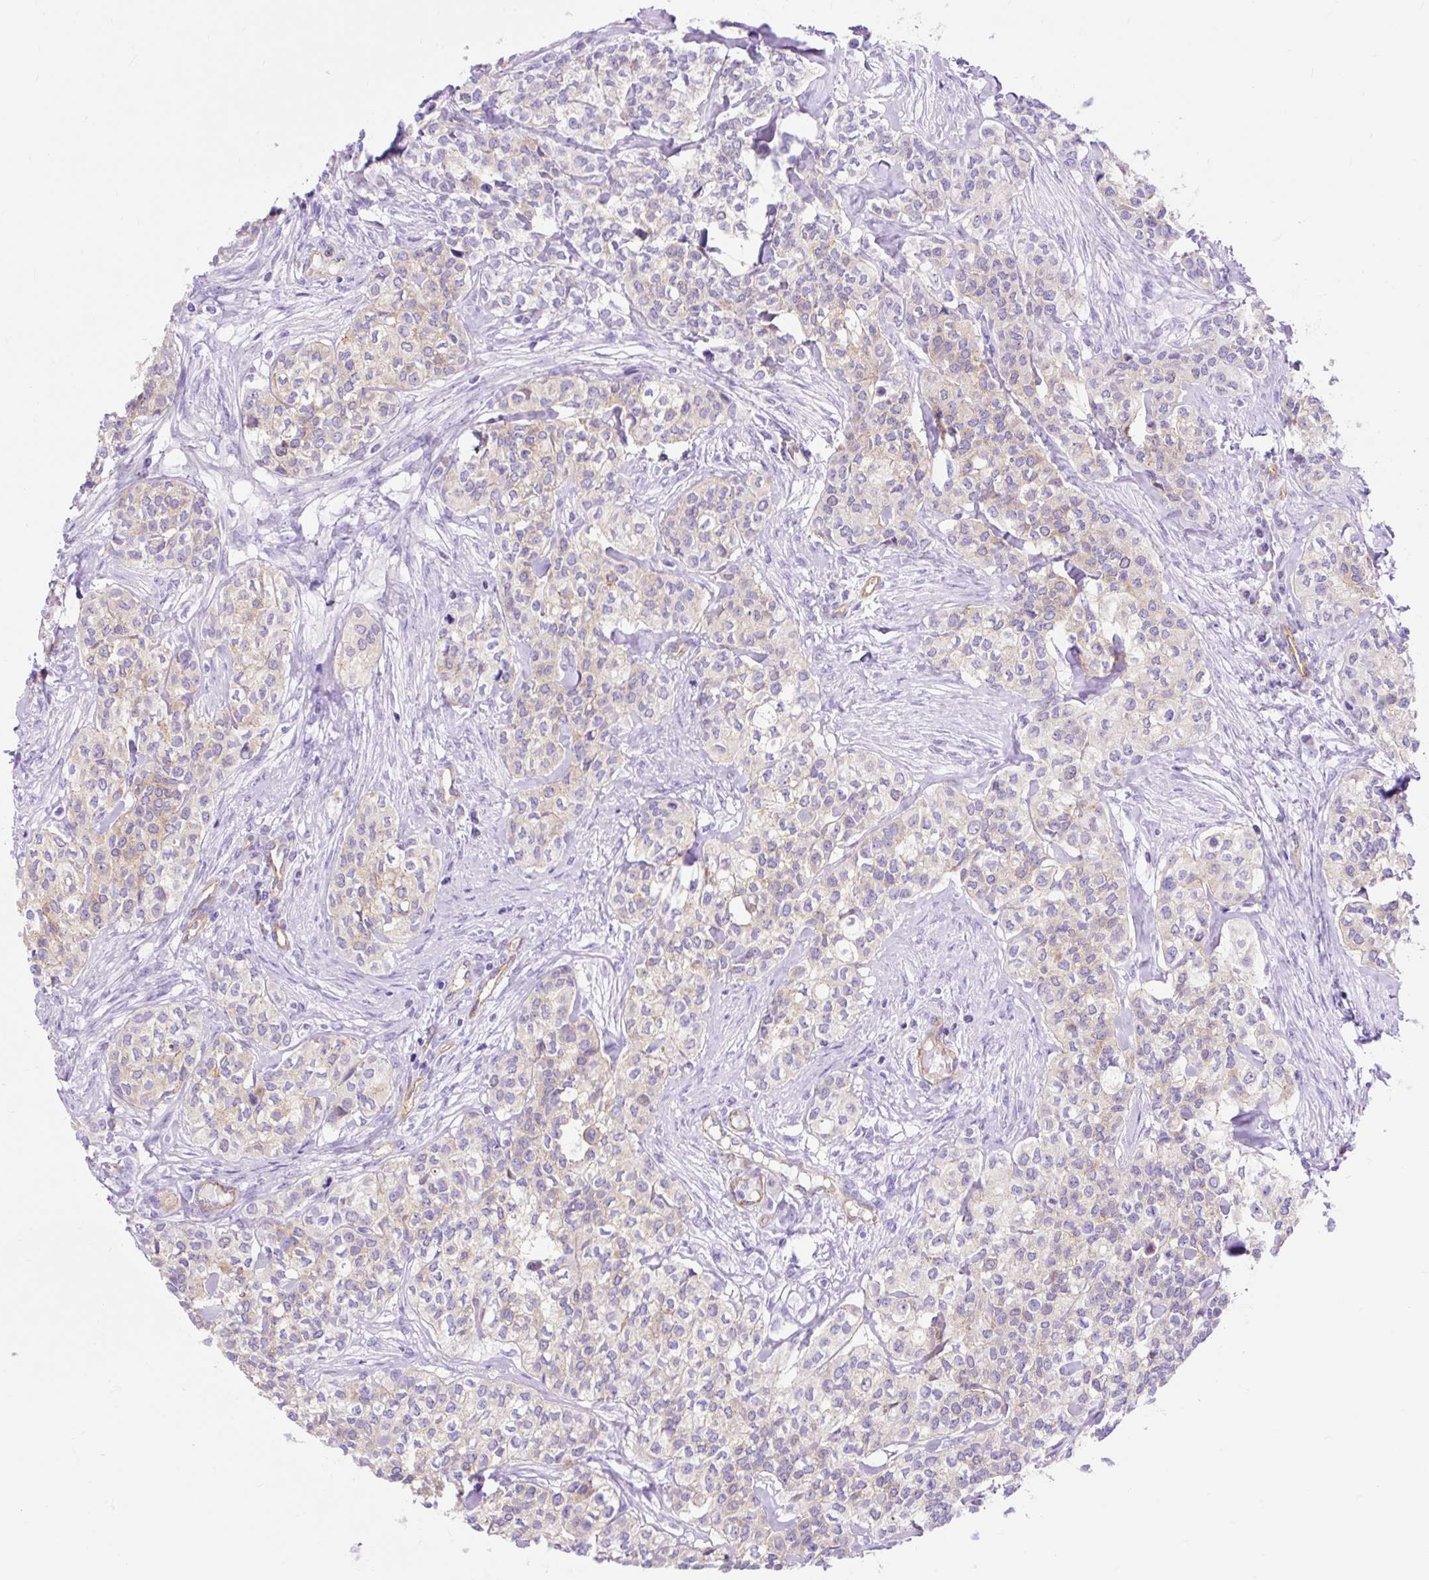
{"staining": {"intensity": "negative", "quantity": "none", "location": "none"}, "tissue": "head and neck cancer", "cell_type": "Tumor cells", "image_type": "cancer", "snomed": [{"axis": "morphology", "description": "Adenocarcinoma, NOS"}, {"axis": "topography", "description": "Head-Neck"}], "caption": "DAB immunohistochemical staining of head and neck cancer reveals no significant expression in tumor cells.", "gene": "HIP1R", "patient": {"sex": "male", "age": 81}}